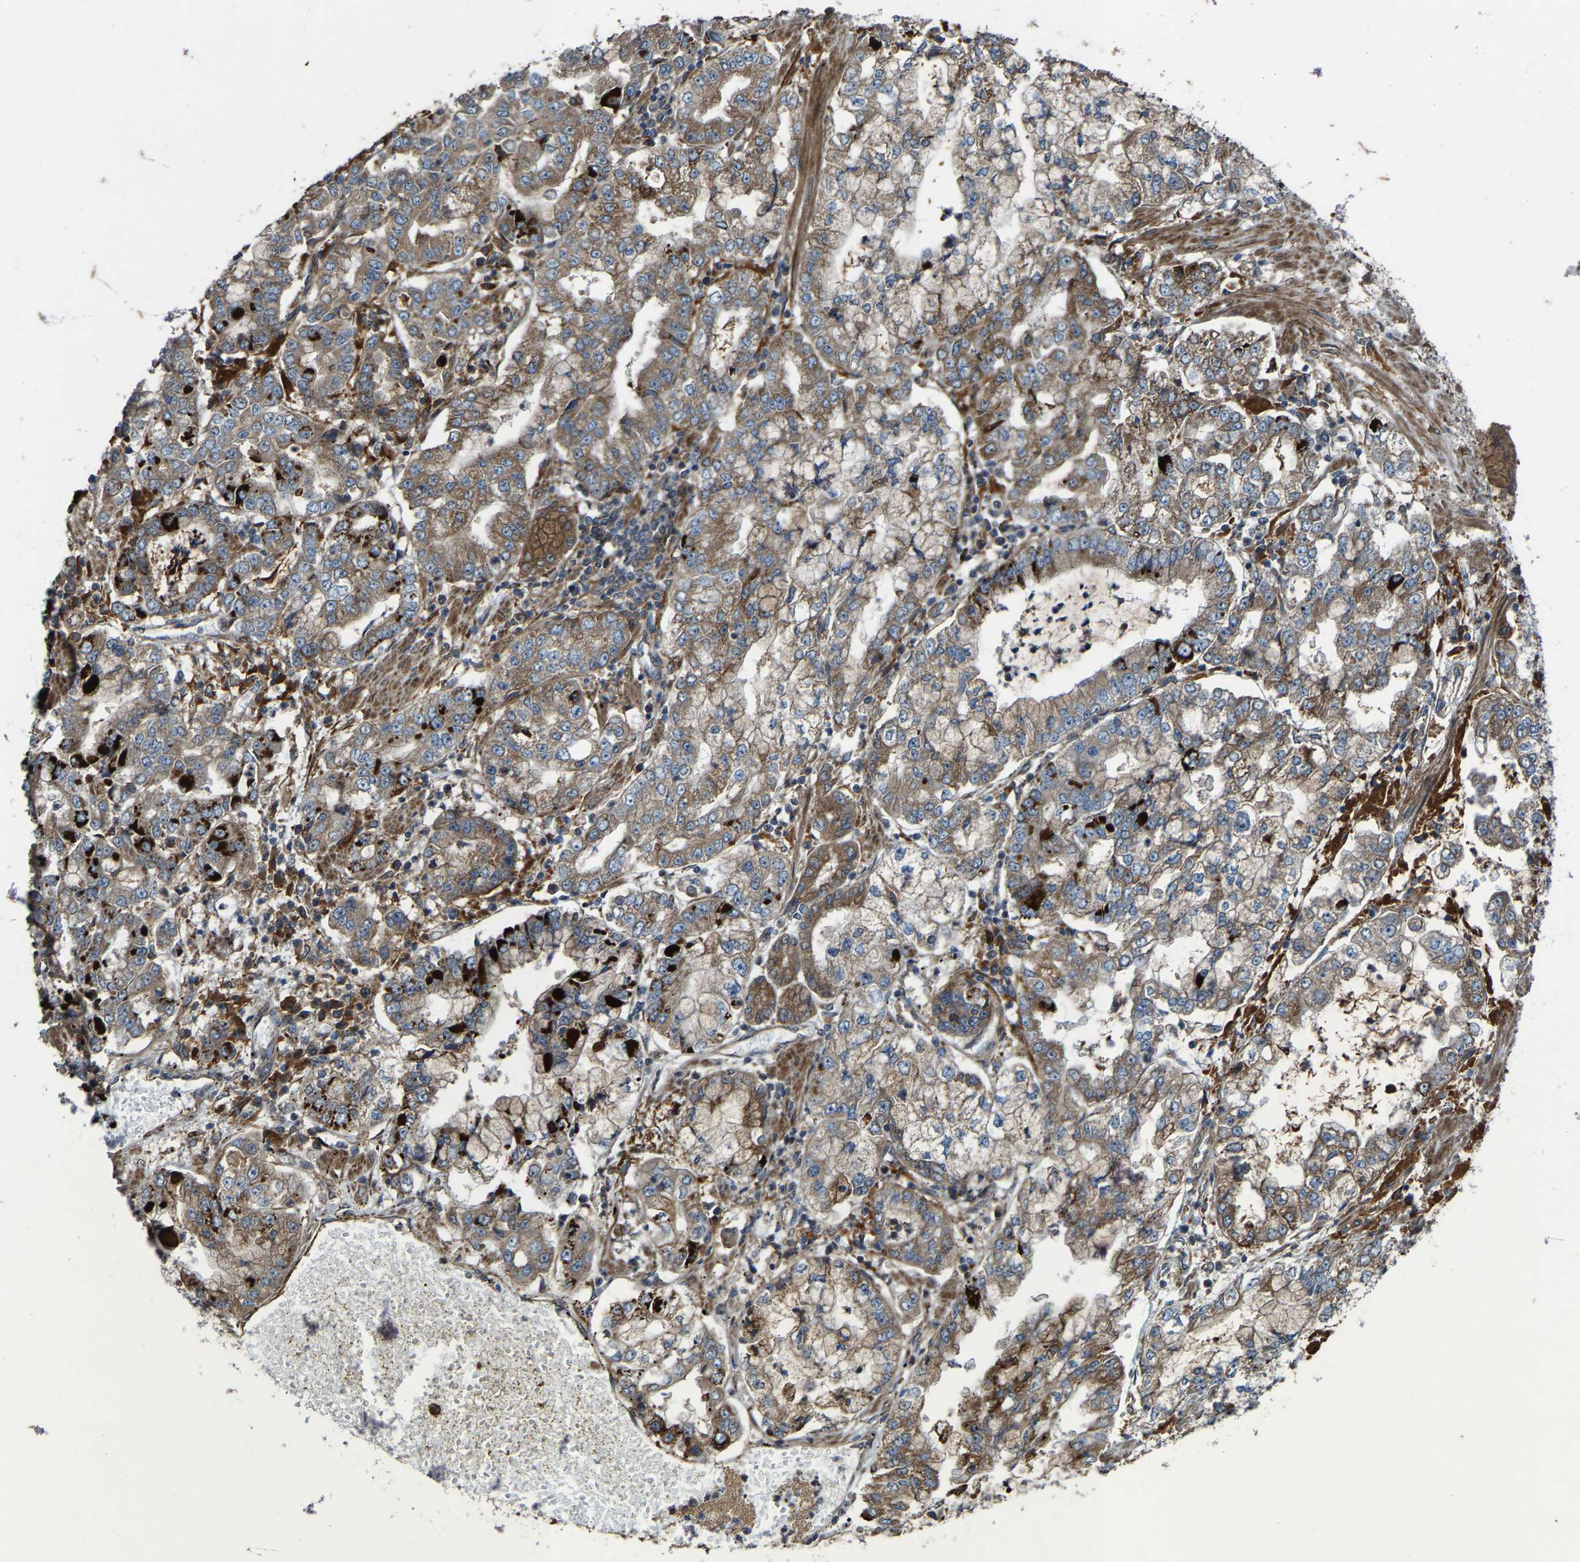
{"staining": {"intensity": "moderate", "quantity": ">75%", "location": "cytoplasmic/membranous"}, "tissue": "stomach cancer", "cell_type": "Tumor cells", "image_type": "cancer", "snomed": [{"axis": "morphology", "description": "Adenocarcinoma, NOS"}, {"axis": "topography", "description": "Stomach"}], "caption": "An image of human adenocarcinoma (stomach) stained for a protein exhibits moderate cytoplasmic/membranous brown staining in tumor cells.", "gene": "LRRC72", "patient": {"sex": "male", "age": 76}}